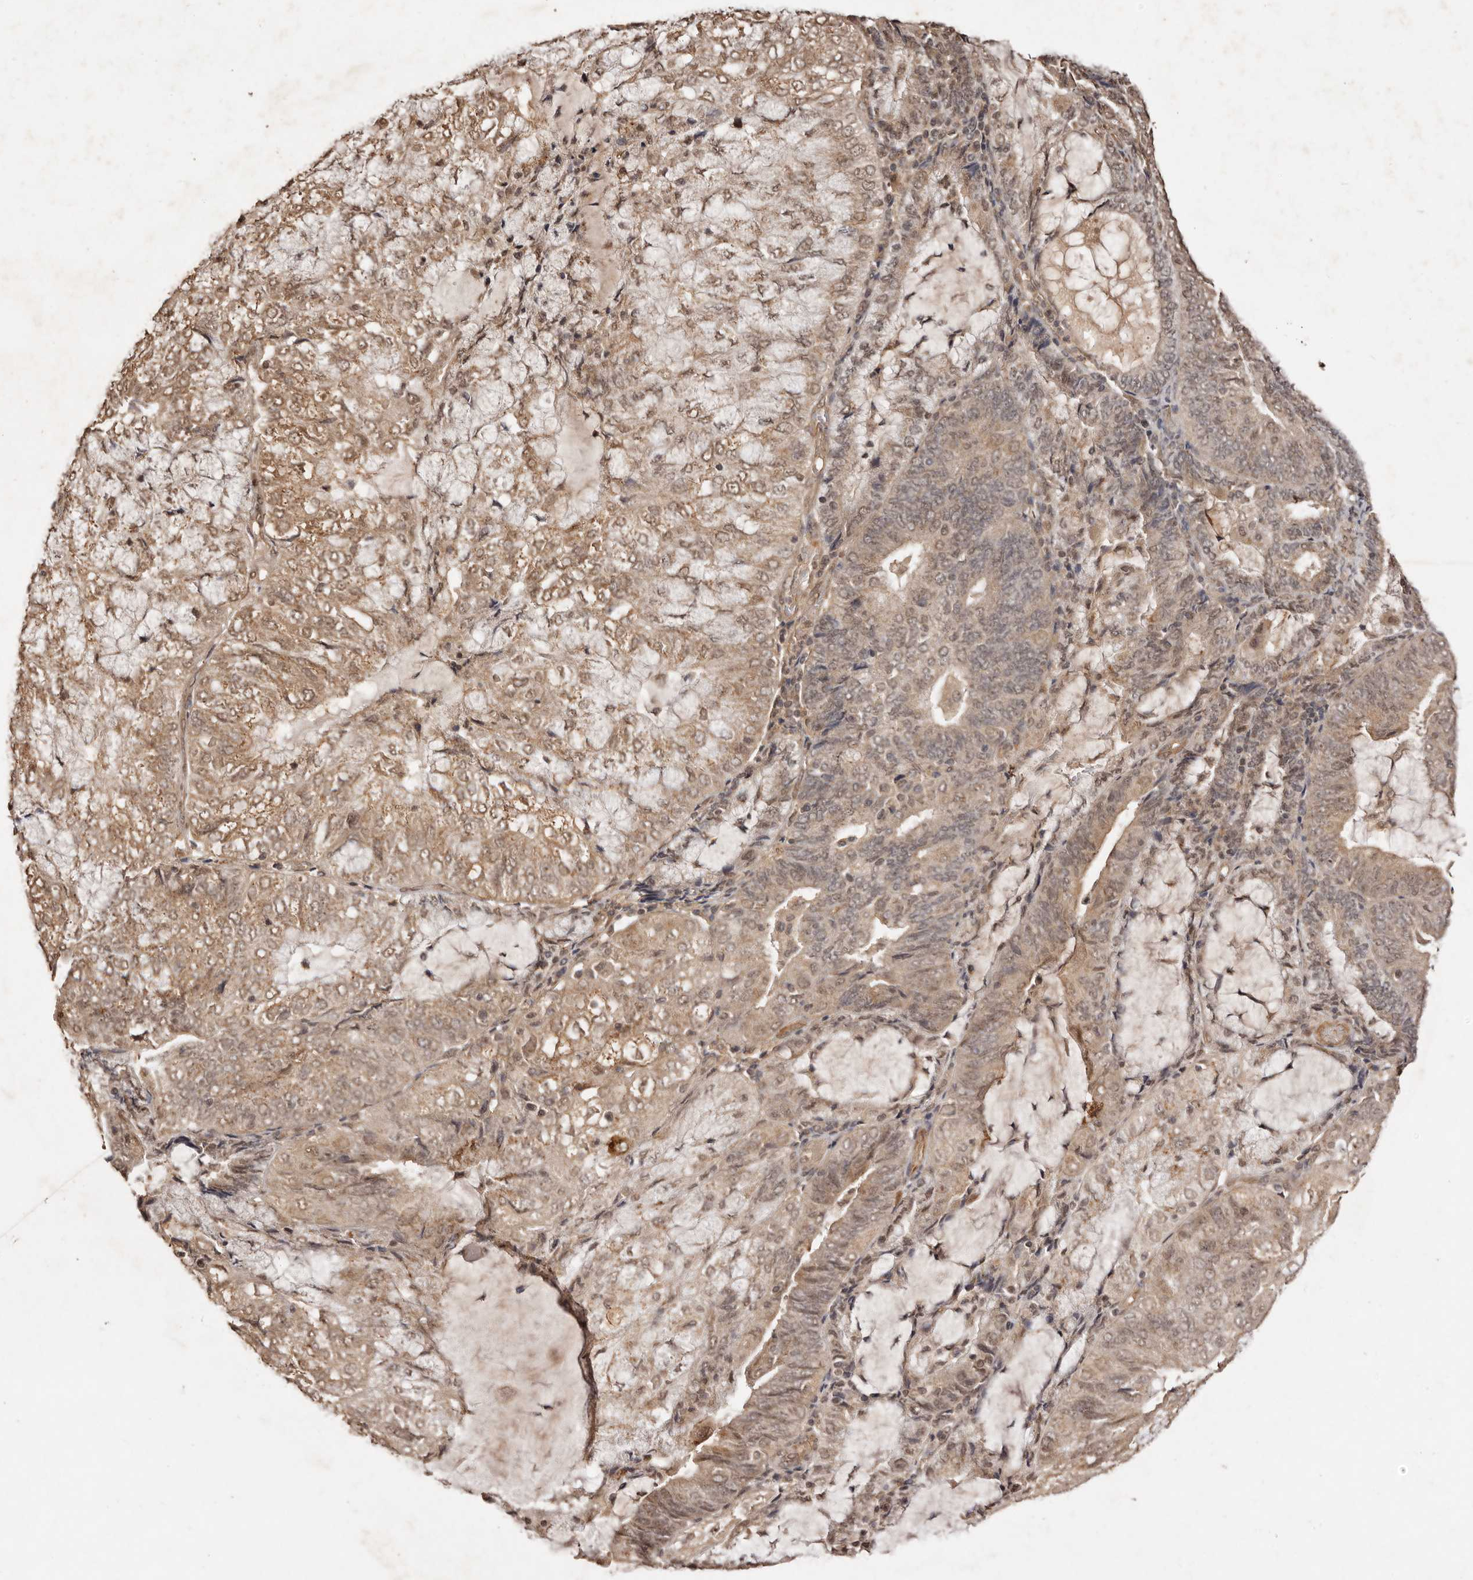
{"staining": {"intensity": "weak", "quantity": ">75%", "location": "cytoplasmic/membranous,nuclear"}, "tissue": "endometrial cancer", "cell_type": "Tumor cells", "image_type": "cancer", "snomed": [{"axis": "morphology", "description": "Adenocarcinoma, NOS"}, {"axis": "topography", "description": "Endometrium"}], "caption": "Adenocarcinoma (endometrial) stained with DAB (3,3'-diaminobenzidine) immunohistochemistry (IHC) shows low levels of weak cytoplasmic/membranous and nuclear staining in about >75% of tumor cells.", "gene": "NOTCH1", "patient": {"sex": "female", "age": 81}}